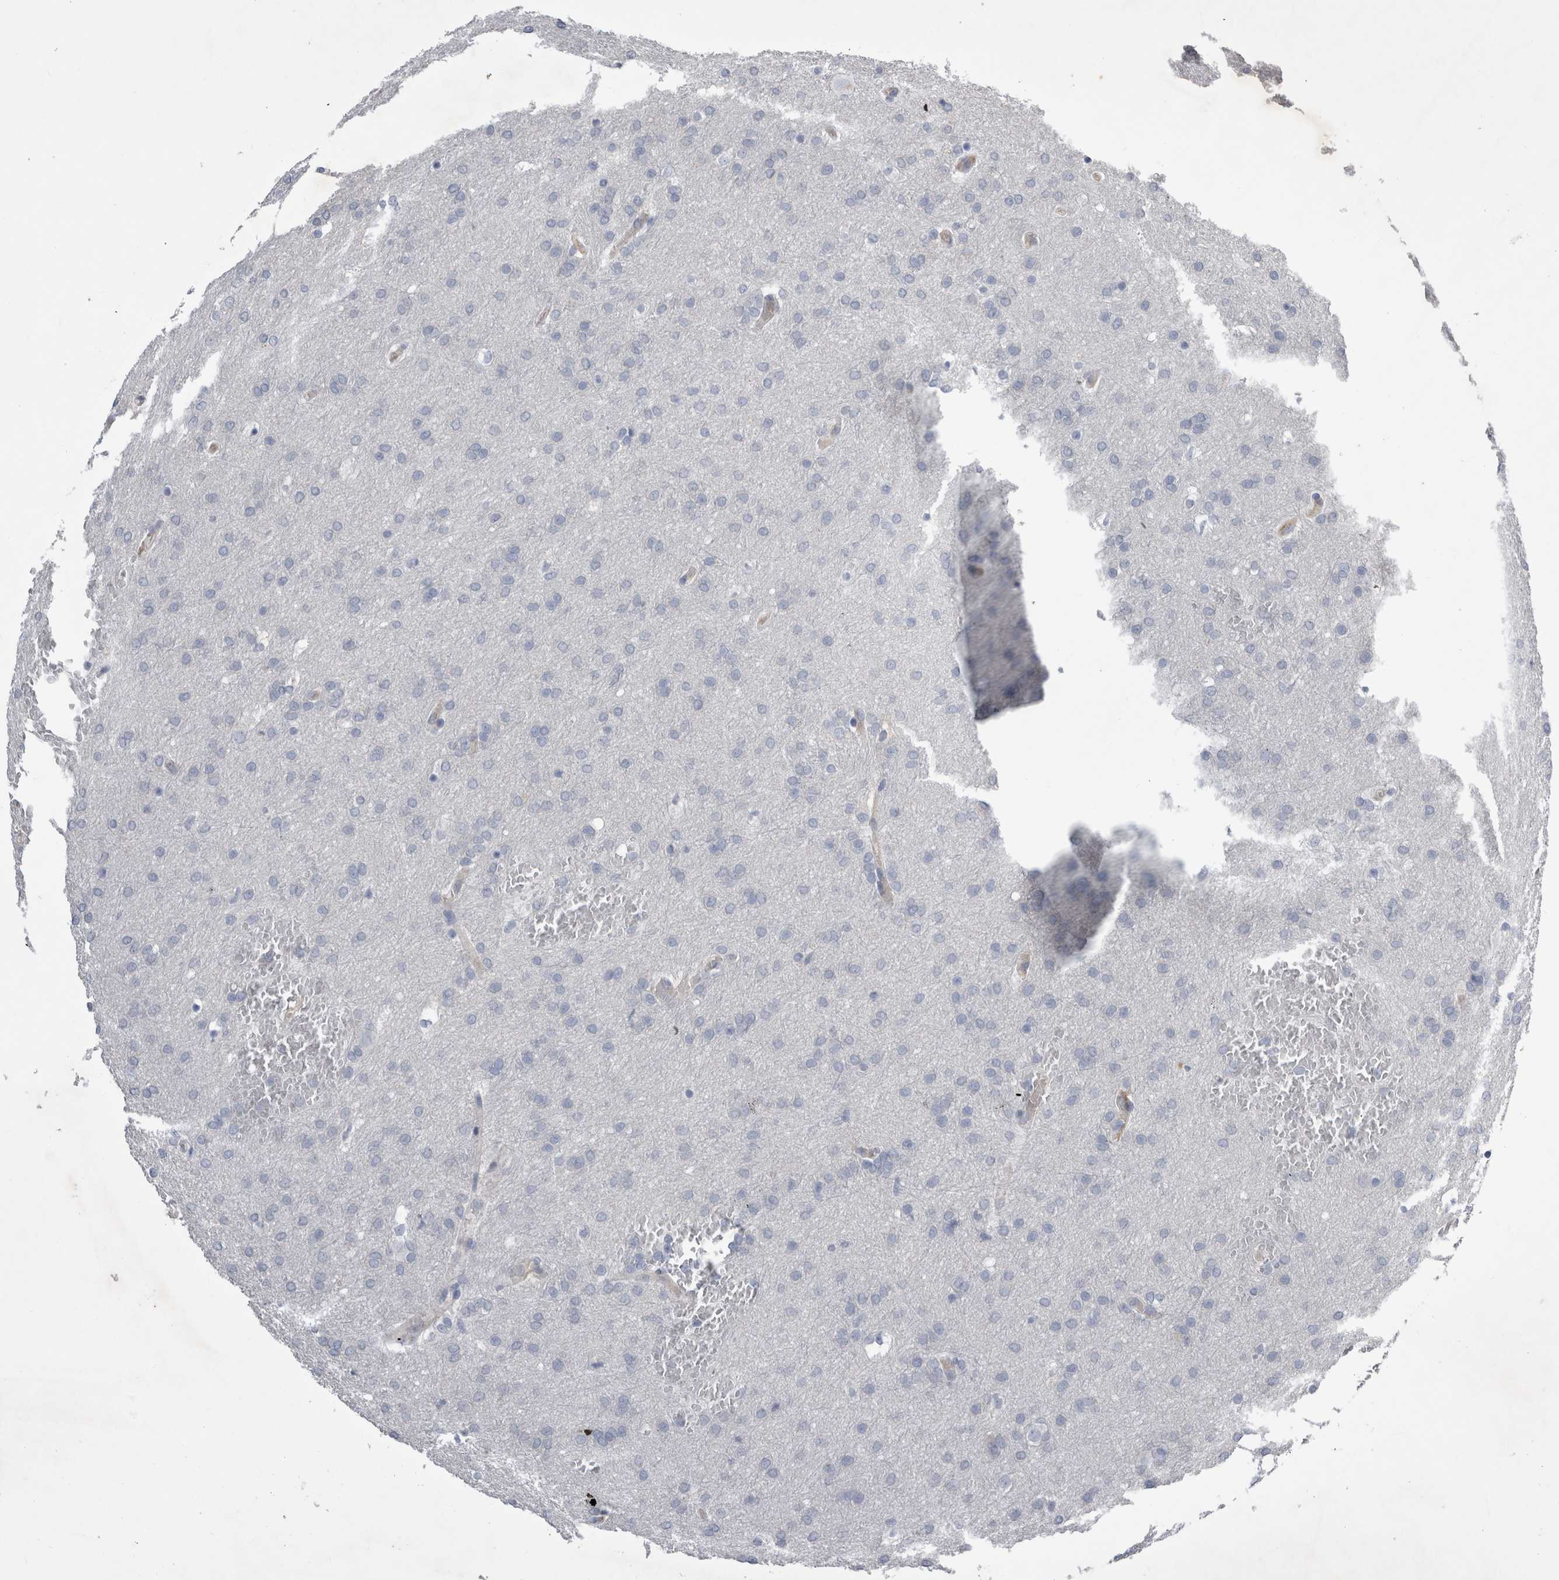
{"staining": {"intensity": "negative", "quantity": "none", "location": "none"}, "tissue": "glioma", "cell_type": "Tumor cells", "image_type": "cancer", "snomed": [{"axis": "morphology", "description": "Glioma, malignant, Low grade"}, {"axis": "topography", "description": "Brain"}], "caption": "The photomicrograph reveals no staining of tumor cells in glioma.", "gene": "STRADB", "patient": {"sex": "female", "age": 37}}